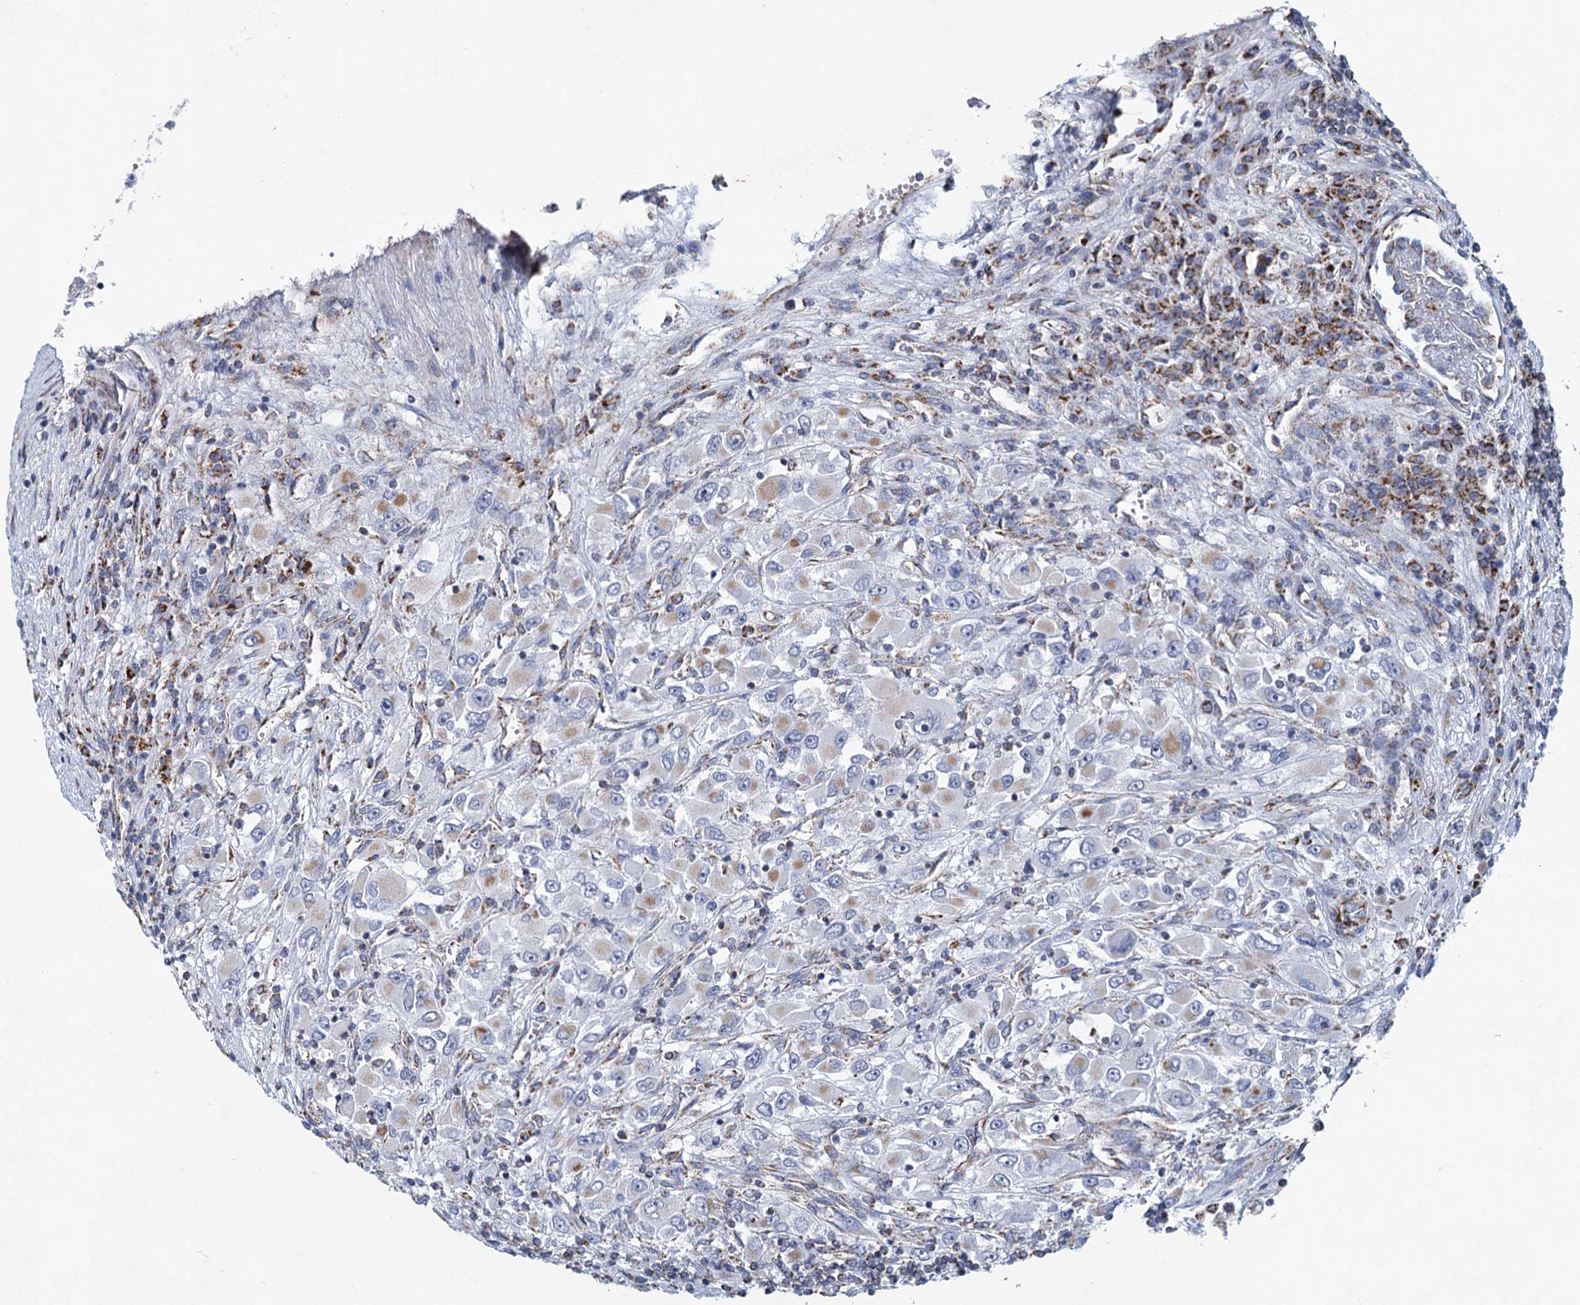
{"staining": {"intensity": "weak", "quantity": "<25%", "location": "cytoplasmic/membranous"}, "tissue": "renal cancer", "cell_type": "Tumor cells", "image_type": "cancer", "snomed": [{"axis": "morphology", "description": "Adenocarcinoma, NOS"}, {"axis": "topography", "description": "Kidney"}], "caption": "High magnification brightfield microscopy of renal cancer (adenocarcinoma) stained with DAB (3,3'-diaminobenzidine) (brown) and counterstained with hematoxylin (blue): tumor cells show no significant positivity. (Stains: DAB IHC with hematoxylin counter stain, Microscopy: brightfield microscopy at high magnification).", "gene": "NDUFC2", "patient": {"sex": "female", "age": 52}}